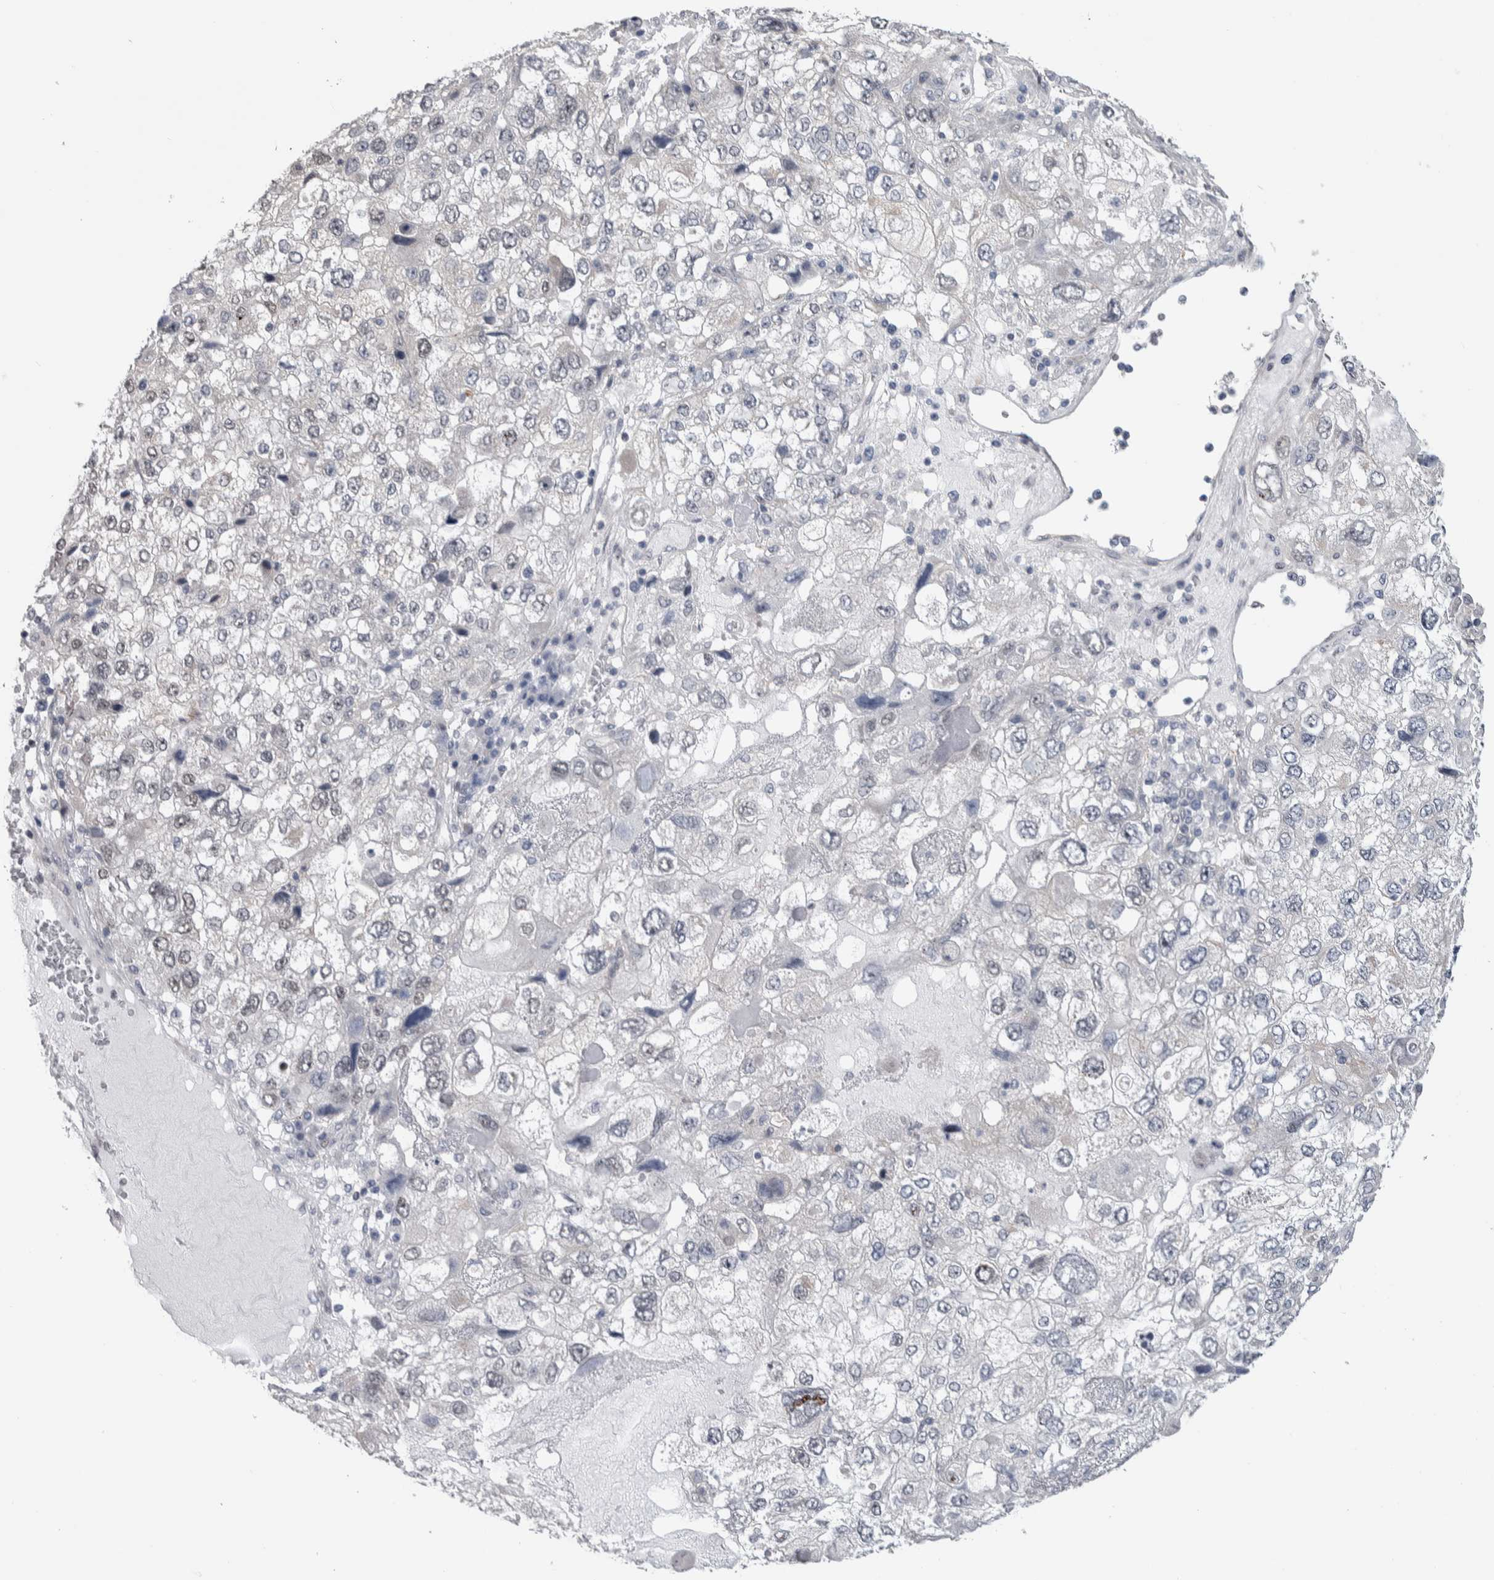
{"staining": {"intensity": "negative", "quantity": "none", "location": "none"}, "tissue": "endometrial cancer", "cell_type": "Tumor cells", "image_type": "cancer", "snomed": [{"axis": "morphology", "description": "Adenocarcinoma, NOS"}, {"axis": "topography", "description": "Endometrium"}], "caption": "There is no significant staining in tumor cells of adenocarcinoma (endometrial).", "gene": "TAX1BP1", "patient": {"sex": "female", "age": 49}}